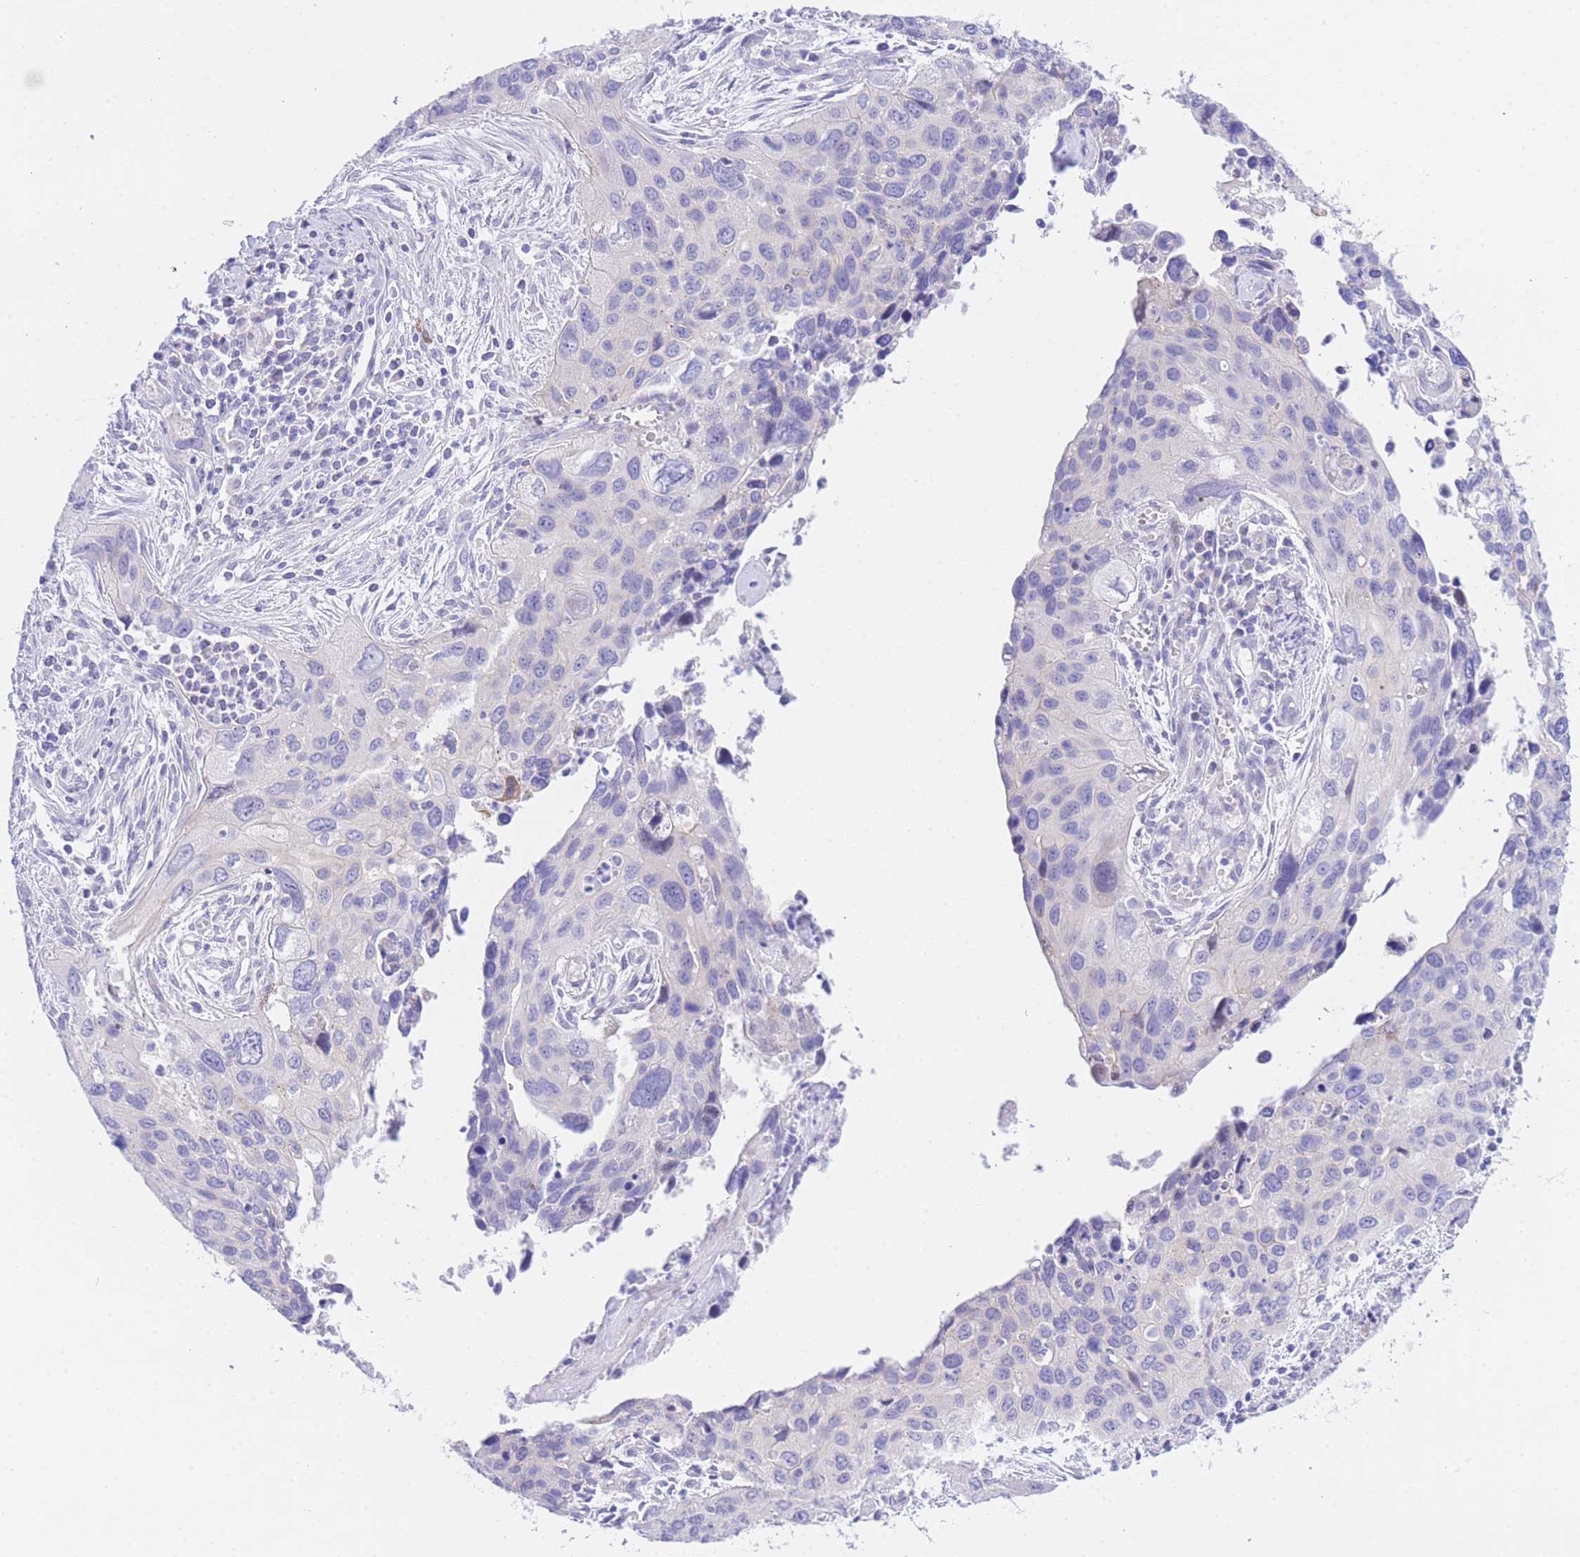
{"staining": {"intensity": "negative", "quantity": "none", "location": "none"}, "tissue": "cervical cancer", "cell_type": "Tumor cells", "image_type": "cancer", "snomed": [{"axis": "morphology", "description": "Squamous cell carcinoma, NOS"}, {"axis": "topography", "description": "Cervix"}], "caption": "Tumor cells are negative for protein expression in human cervical cancer (squamous cell carcinoma).", "gene": "TIFAB", "patient": {"sex": "female", "age": 55}}